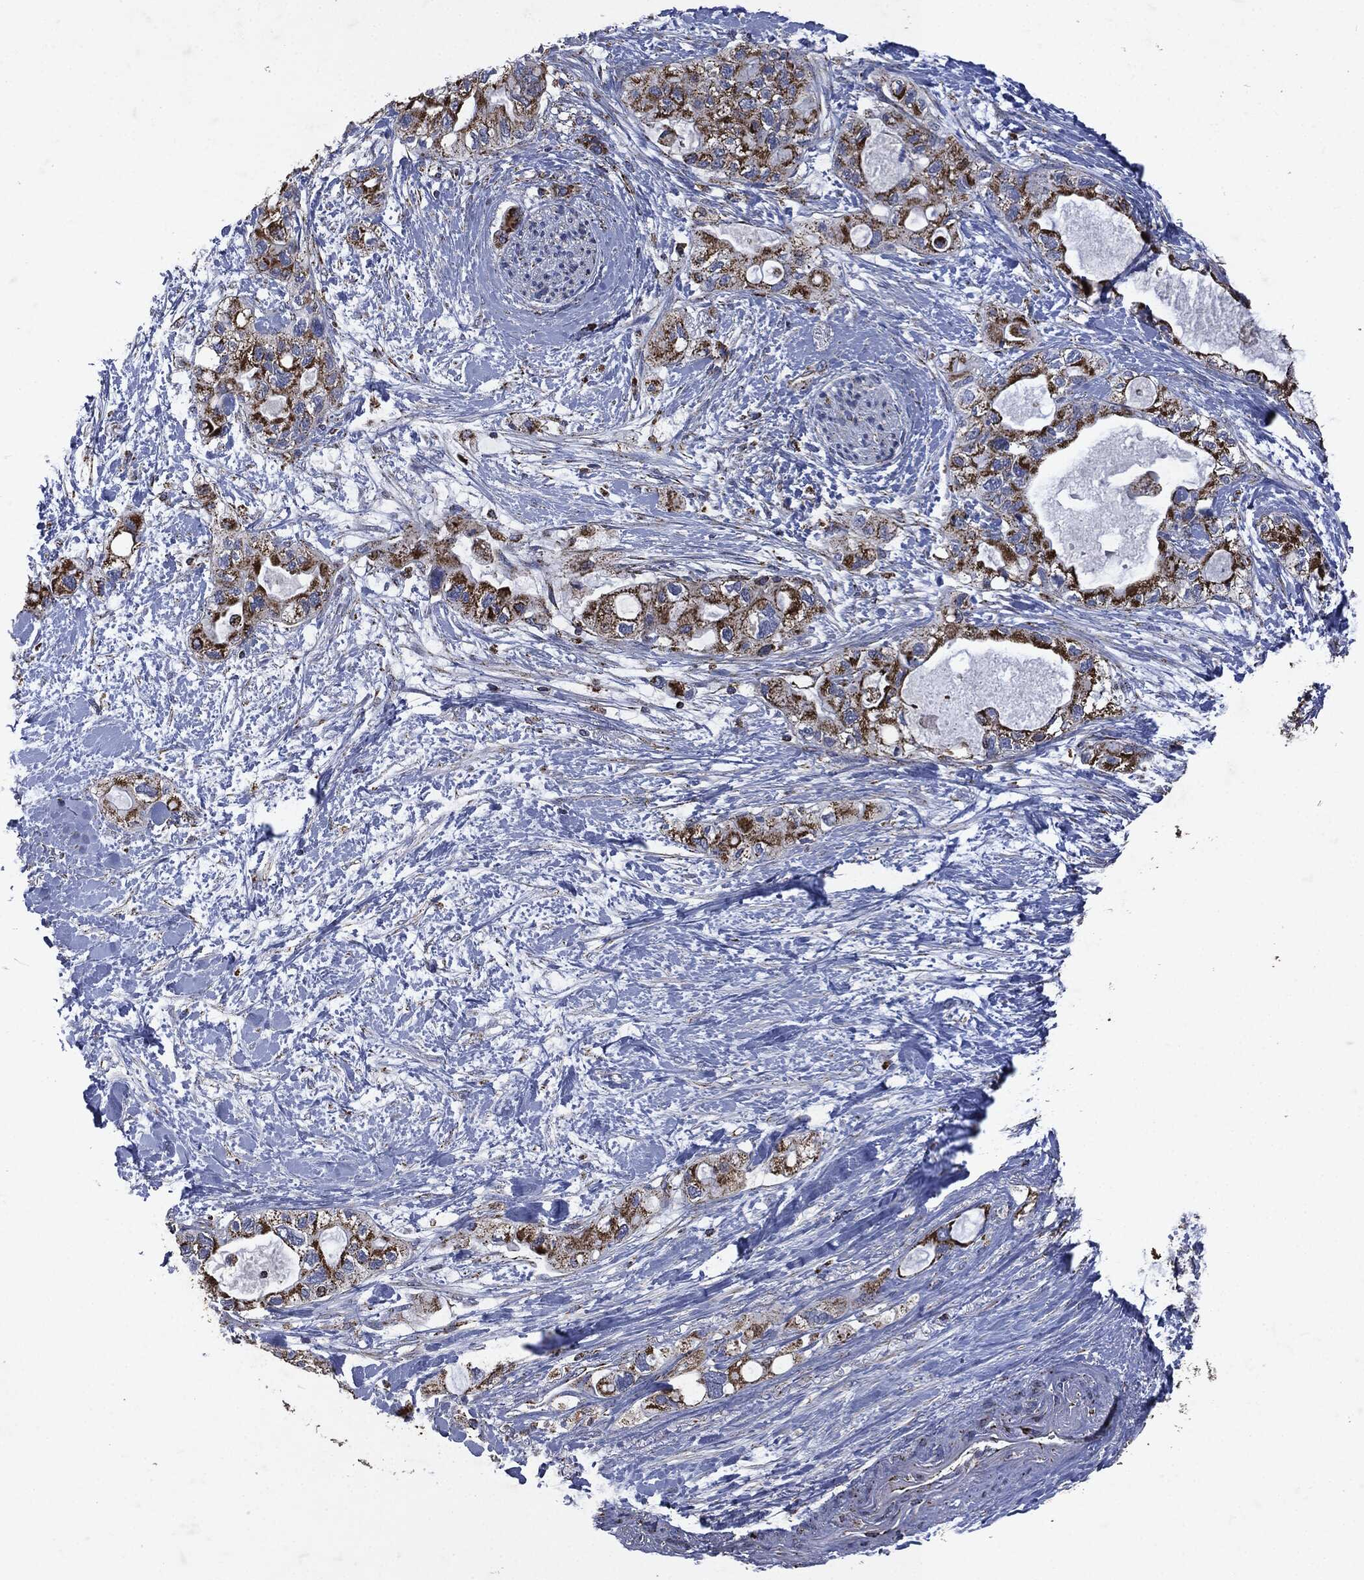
{"staining": {"intensity": "strong", "quantity": ">75%", "location": "cytoplasmic/membranous"}, "tissue": "pancreatic cancer", "cell_type": "Tumor cells", "image_type": "cancer", "snomed": [{"axis": "morphology", "description": "Adenocarcinoma, NOS"}, {"axis": "topography", "description": "Pancreas"}], "caption": "This photomicrograph demonstrates immunohistochemistry staining of adenocarcinoma (pancreatic), with high strong cytoplasmic/membranous positivity in about >75% of tumor cells.", "gene": "RYK", "patient": {"sex": "female", "age": 56}}